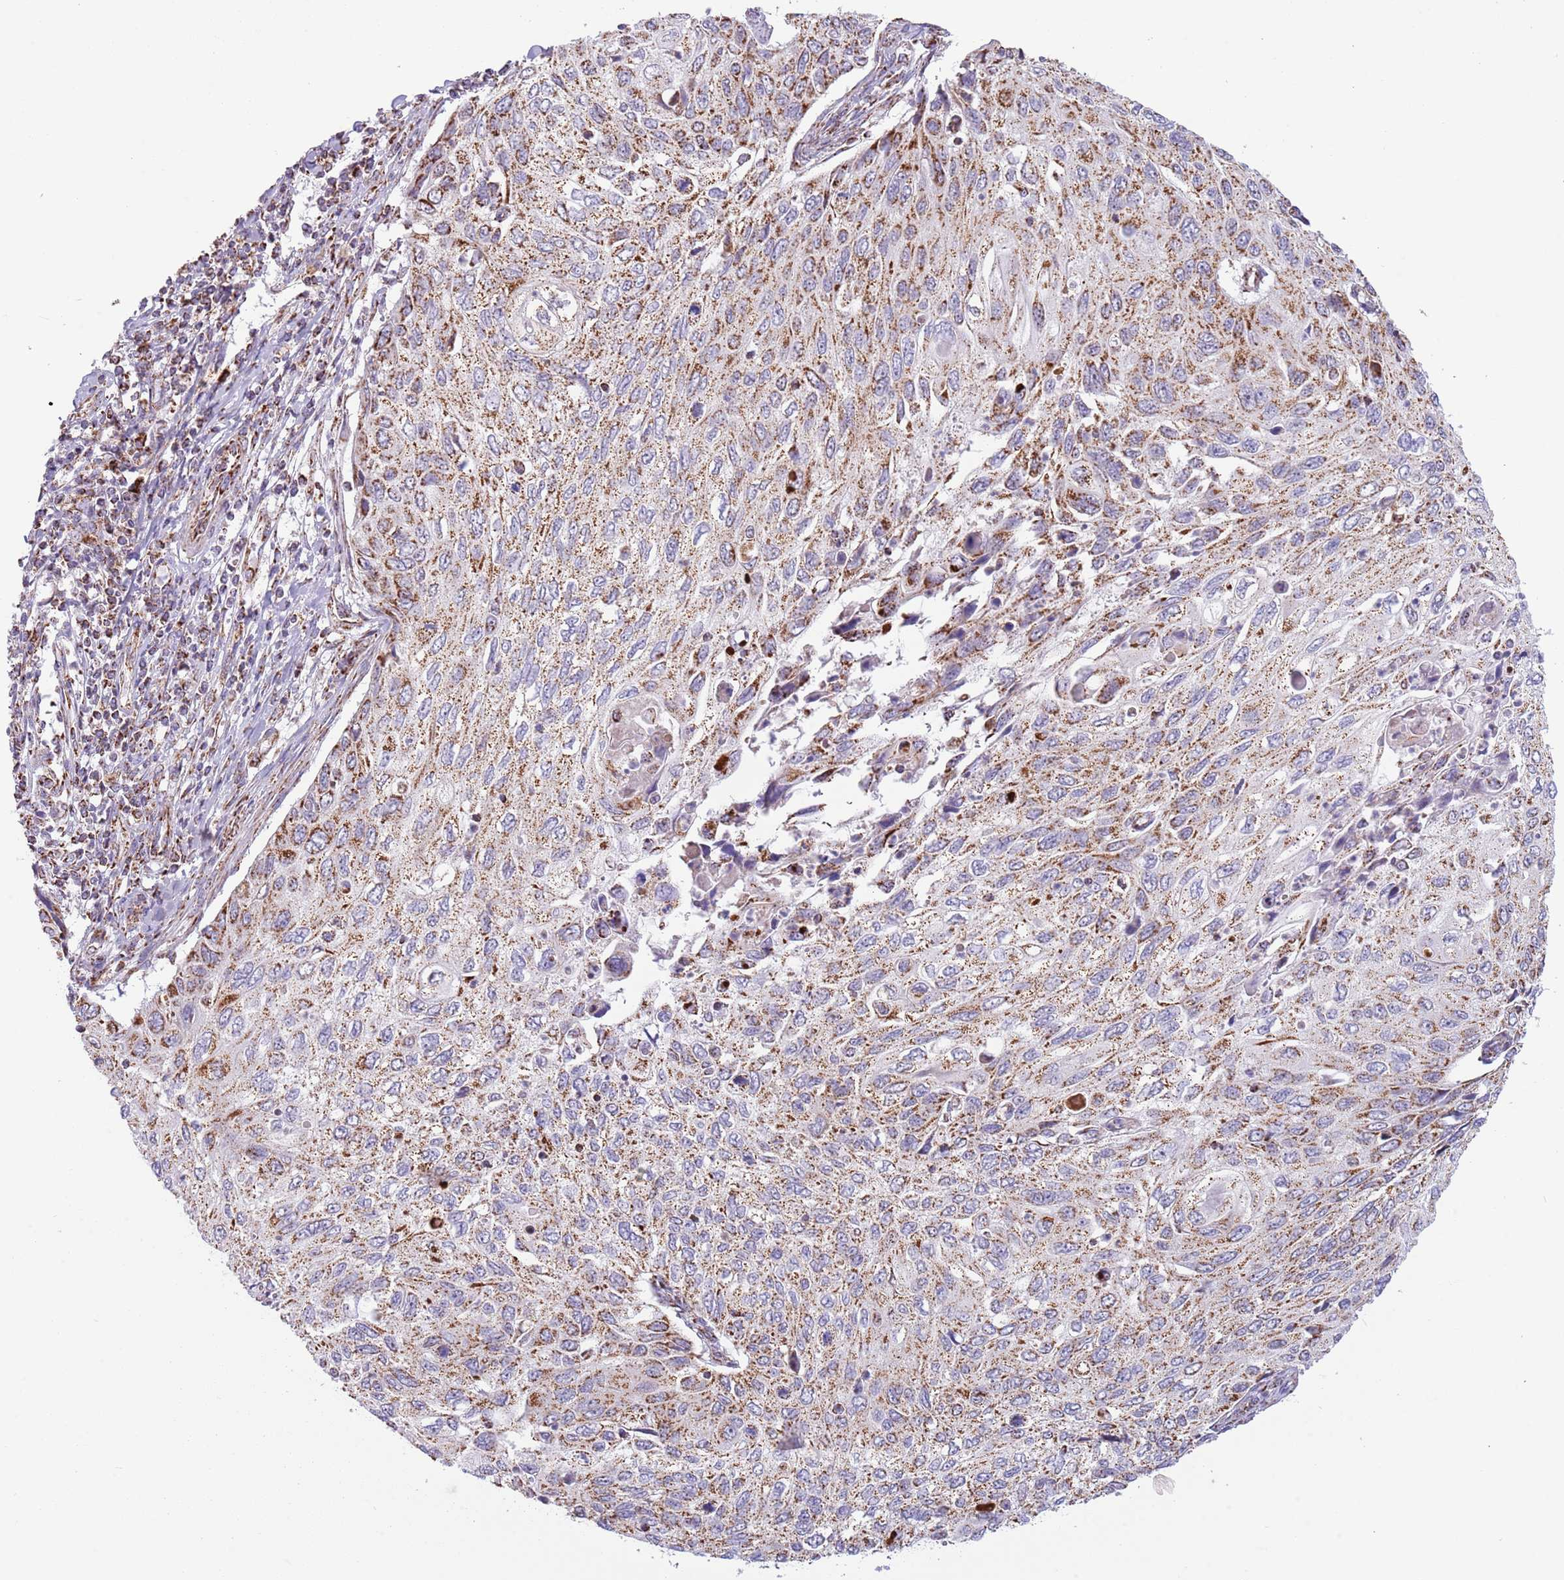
{"staining": {"intensity": "moderate", "quantity": ">75%", "location": "cytoplasmic/membranous"}, "tissue": "cervical cancer", "cell_type": "Tumor cells", "image_type": "cancer", "snomed": [{"axis": "morphology", "description": "Squamous cell carcinoma, NOS"}, {"axis": "topography", "description": "Cervix"}], "caption": "Human cervical squamous cell carcinoma stained with a brown dye shows moderate cytoplasmic/membranous positive expression in approximately >75% of tumor cells.", "gene": "LHX6", "patient": {"sex": "female", "age": 70}}